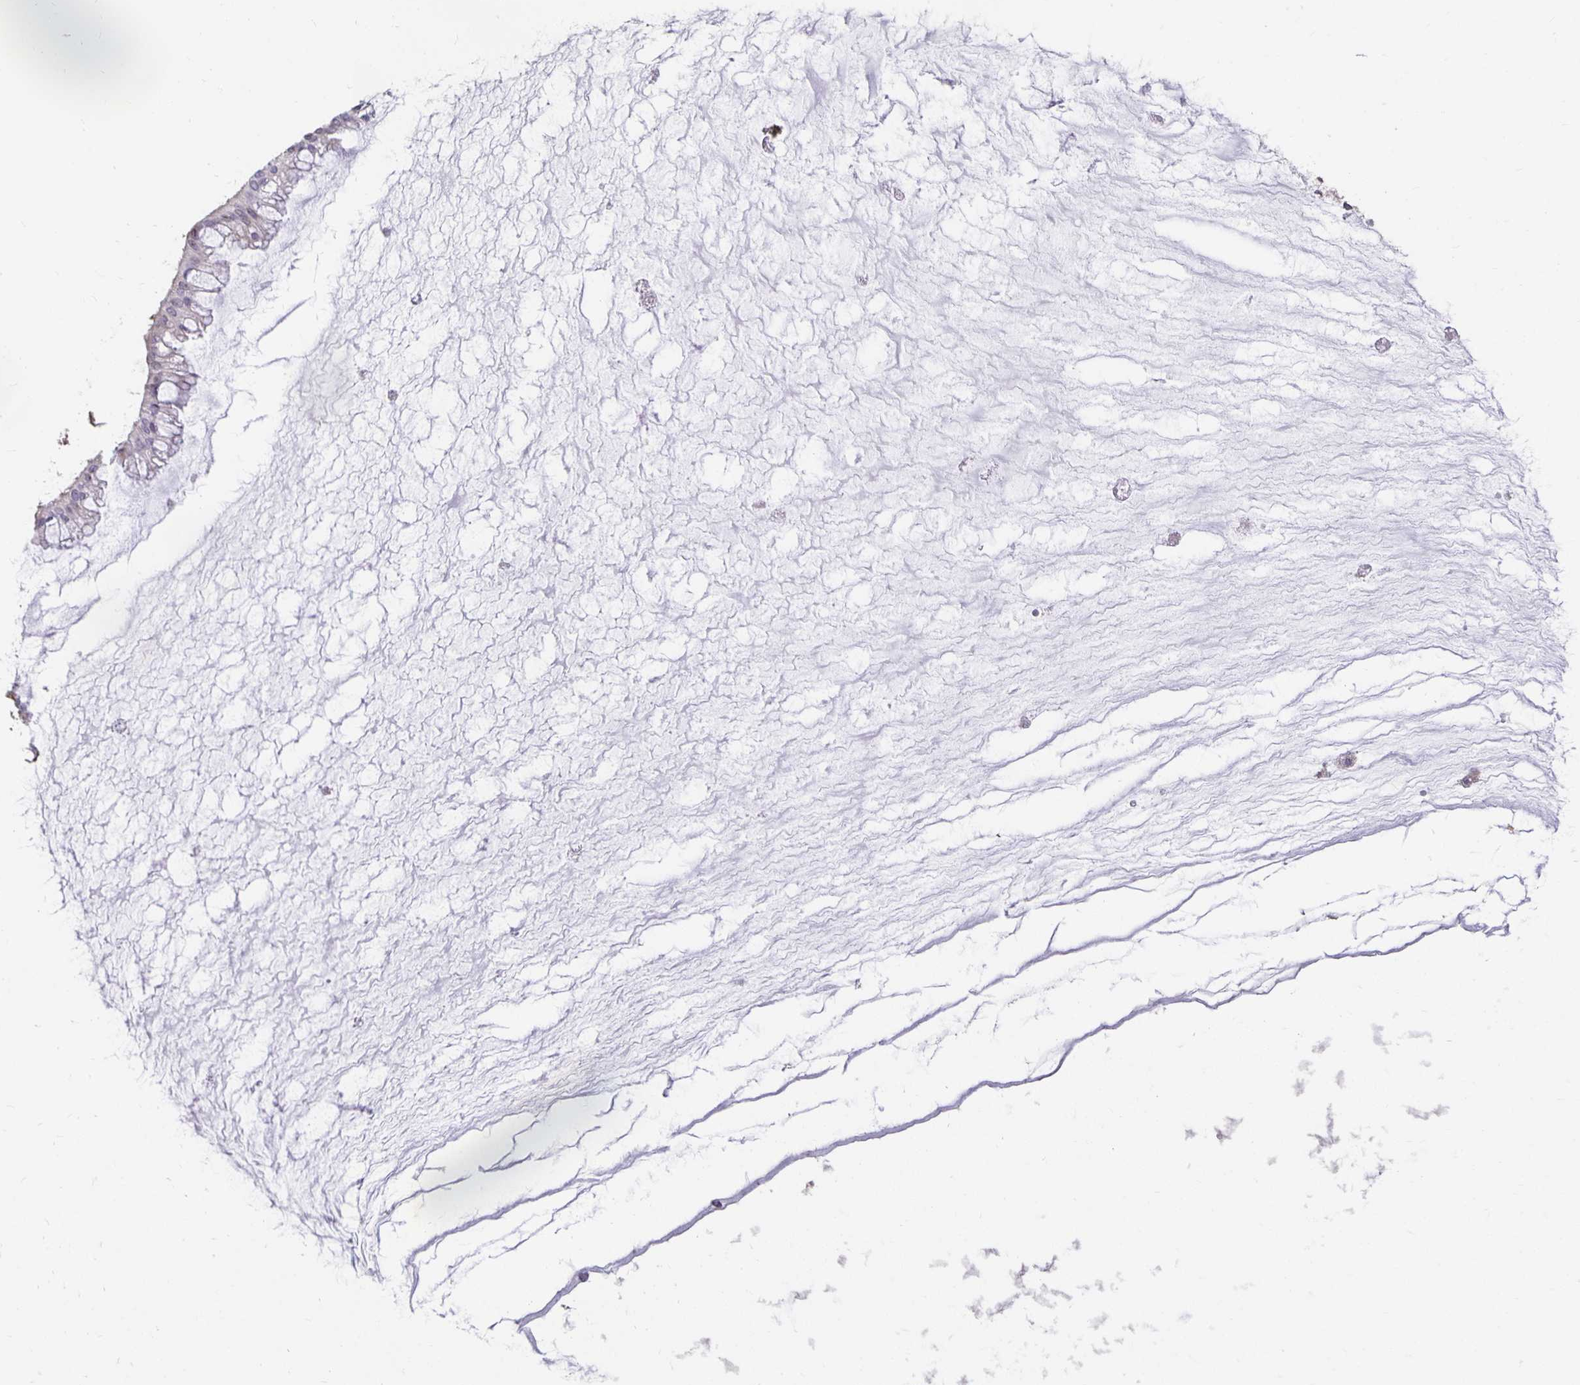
{"staining": {"intensity": "negative", "quantity": "none", "location": "none"}, "tissue": "ovarian cancer", "cell_type": "Tumor cells", "image_type": "cancer", "snomed": [{"axis": "morphology", "description": "Cystadenocarcinoma, mucinous, NOS"}, {"axis": "topography", "description": "Ovary"}], "caption": "High magnification brightfield microscopy of ovarian mucinous cystadenocarcinoma stained with DAB (brown) and counterstained with hematoxylin (blue): tumor cells show no significant staining. (DAB immunohistochemistry visualized using brightfield microscopy, high magnification).", "gene": "CST6", "patient": {"sex": "female", "age": 73}}